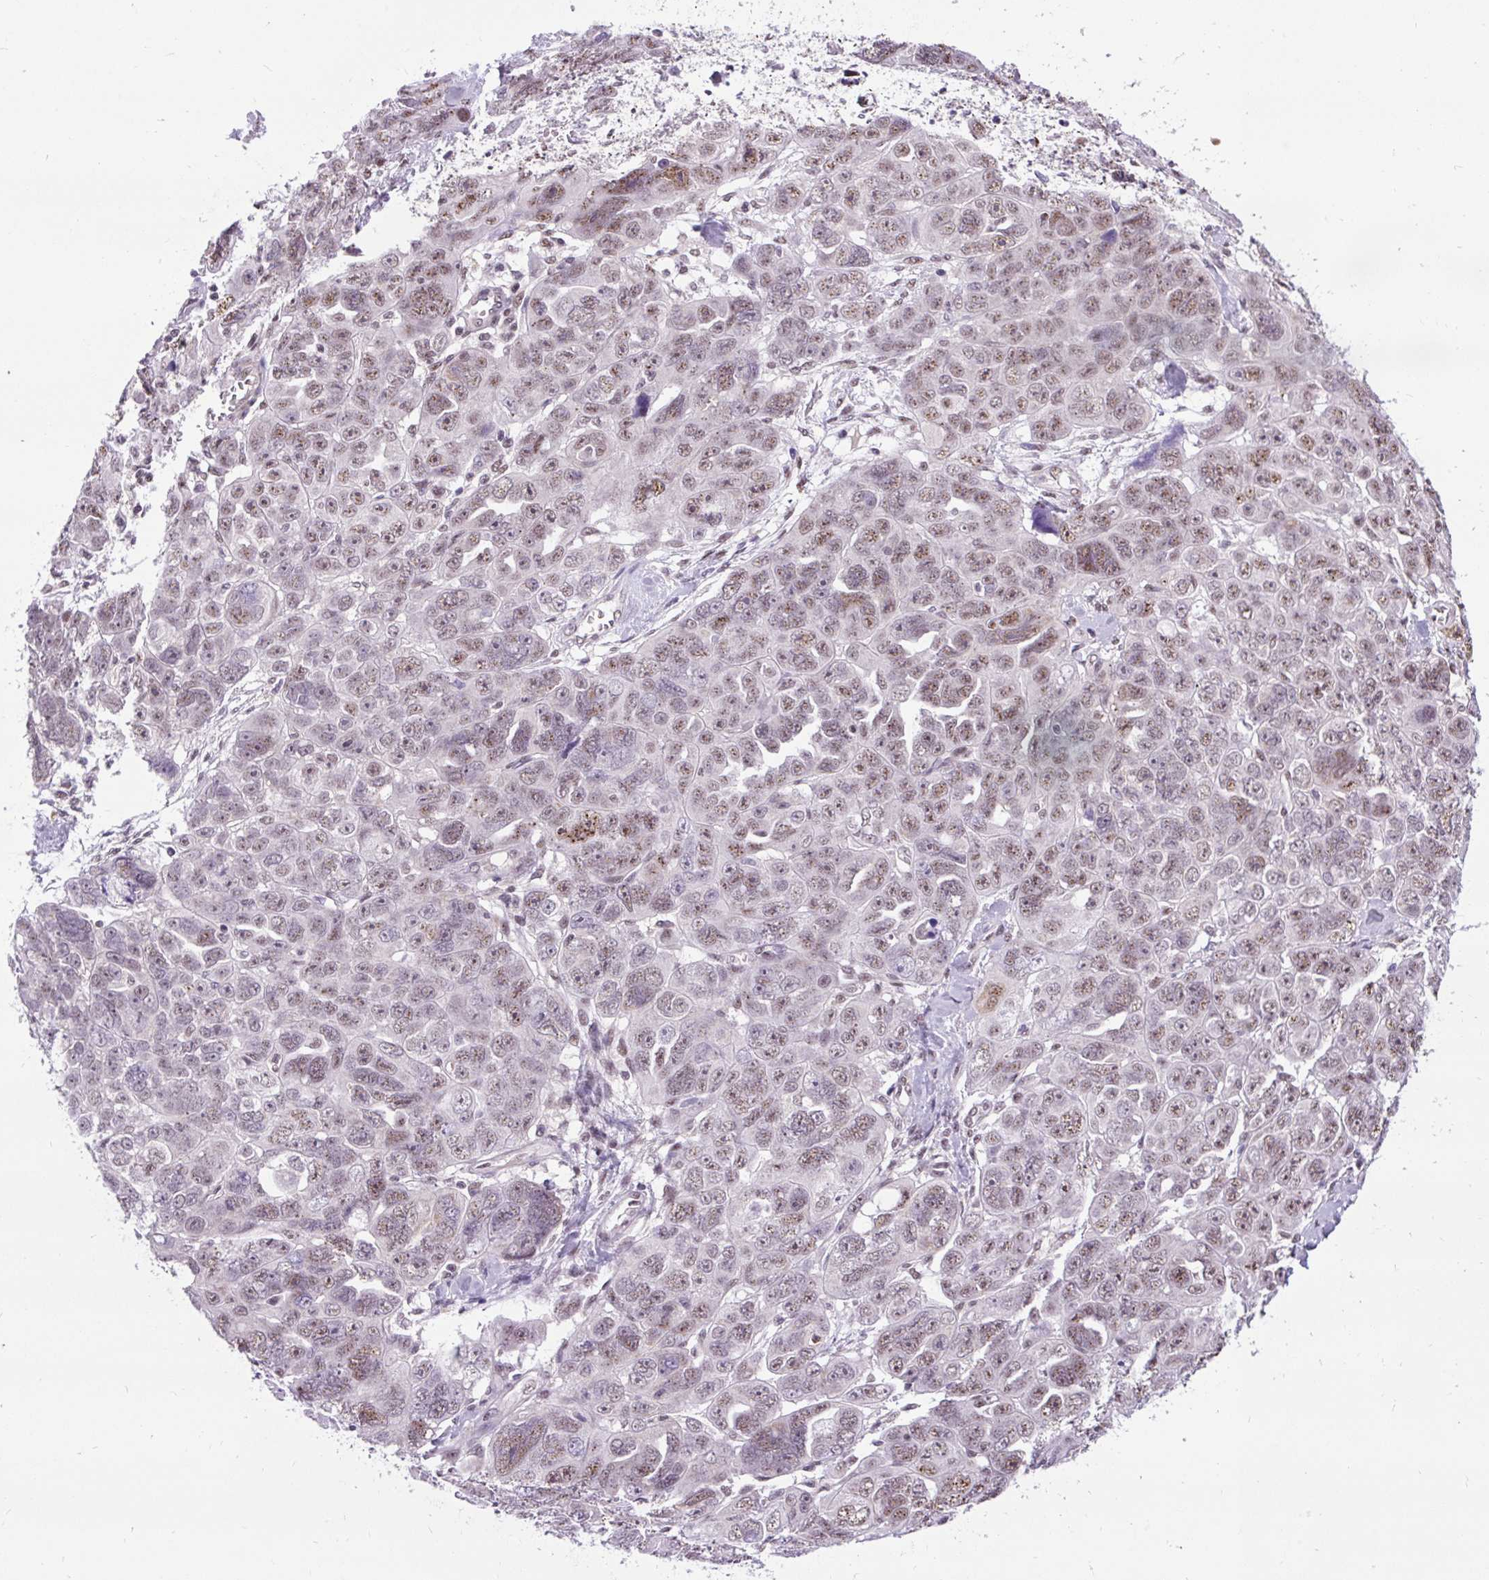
{"staining": {"intensity": "weak", "quantity": "25%-75%", "location": "nuclear"}, "tissue": "ovarian cancer", "cell_type": "Tumor cells", "image_type": "cancer", "snomed": [{"axis": "morphology", "description": "Cystadenocarcinoma, serous, NOS"}, {"axis": "topography", "description": "Ovary"}], "caption": "Immunohistochemical staining of serous cystadenocarcinoma (ovarian) shows low levels of weak nuclear positivity in approximately 25%-75% of tumor cells.", "gene": "SMC5", "patient": {"sex": "female", "age": 63}}